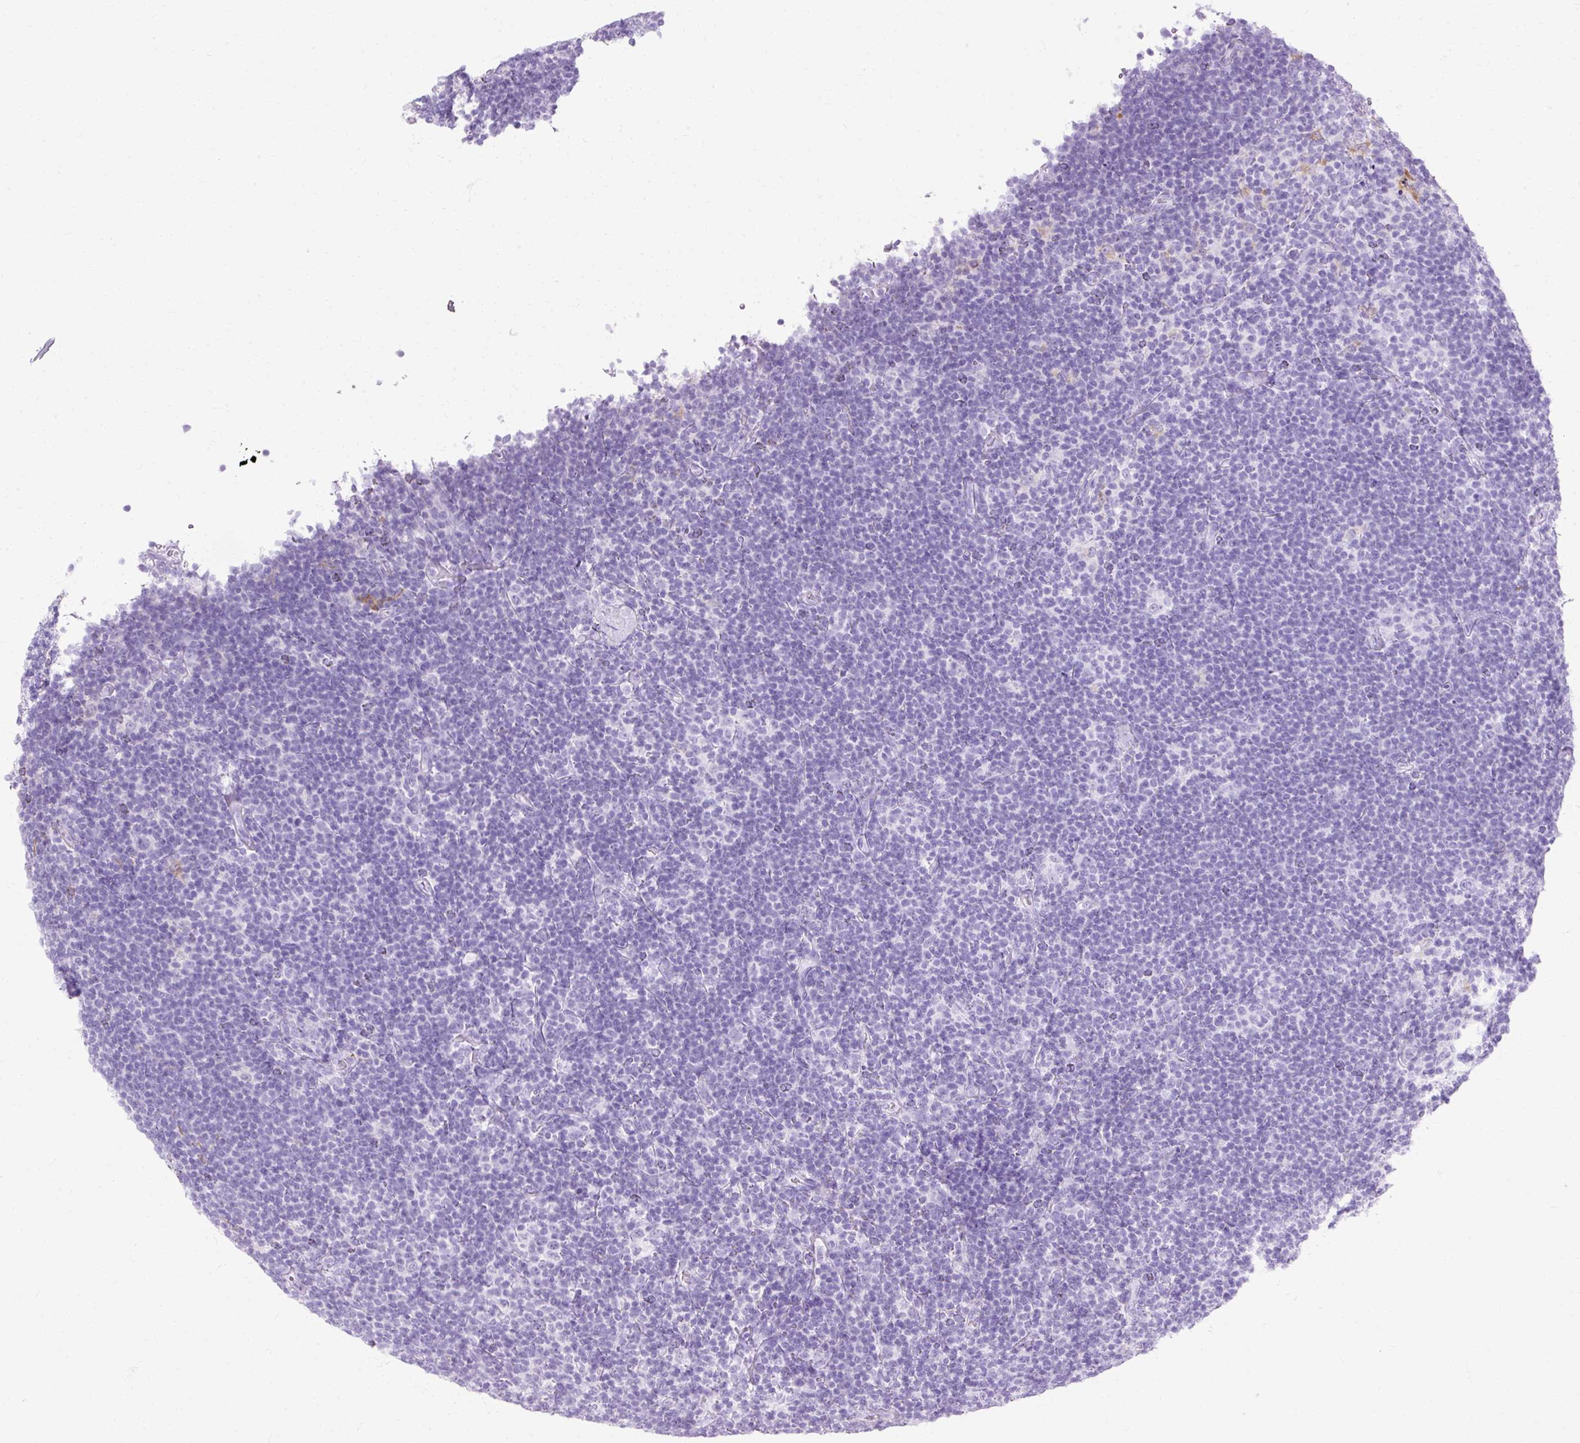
{"staining": {"intensity": "negative", "quantity": "none", "location": "none"}, "tissue": "lymphoma", "cell_type": "Tumor cells", "image_type": "cancer", "snomed": [{"axis": "morphology", "description": "Hodgkin's disease, NOS"}, {"axis": "topography", "description": "Lymph node"}], "caption": "A high-resolution histopathology image shows immunohistochemistry (IHC) staining of lymphoma, which displays no significant staining in tumor cells.", "gene": "HSD11B1", "patient": {"sex": "female", "age": 57}}